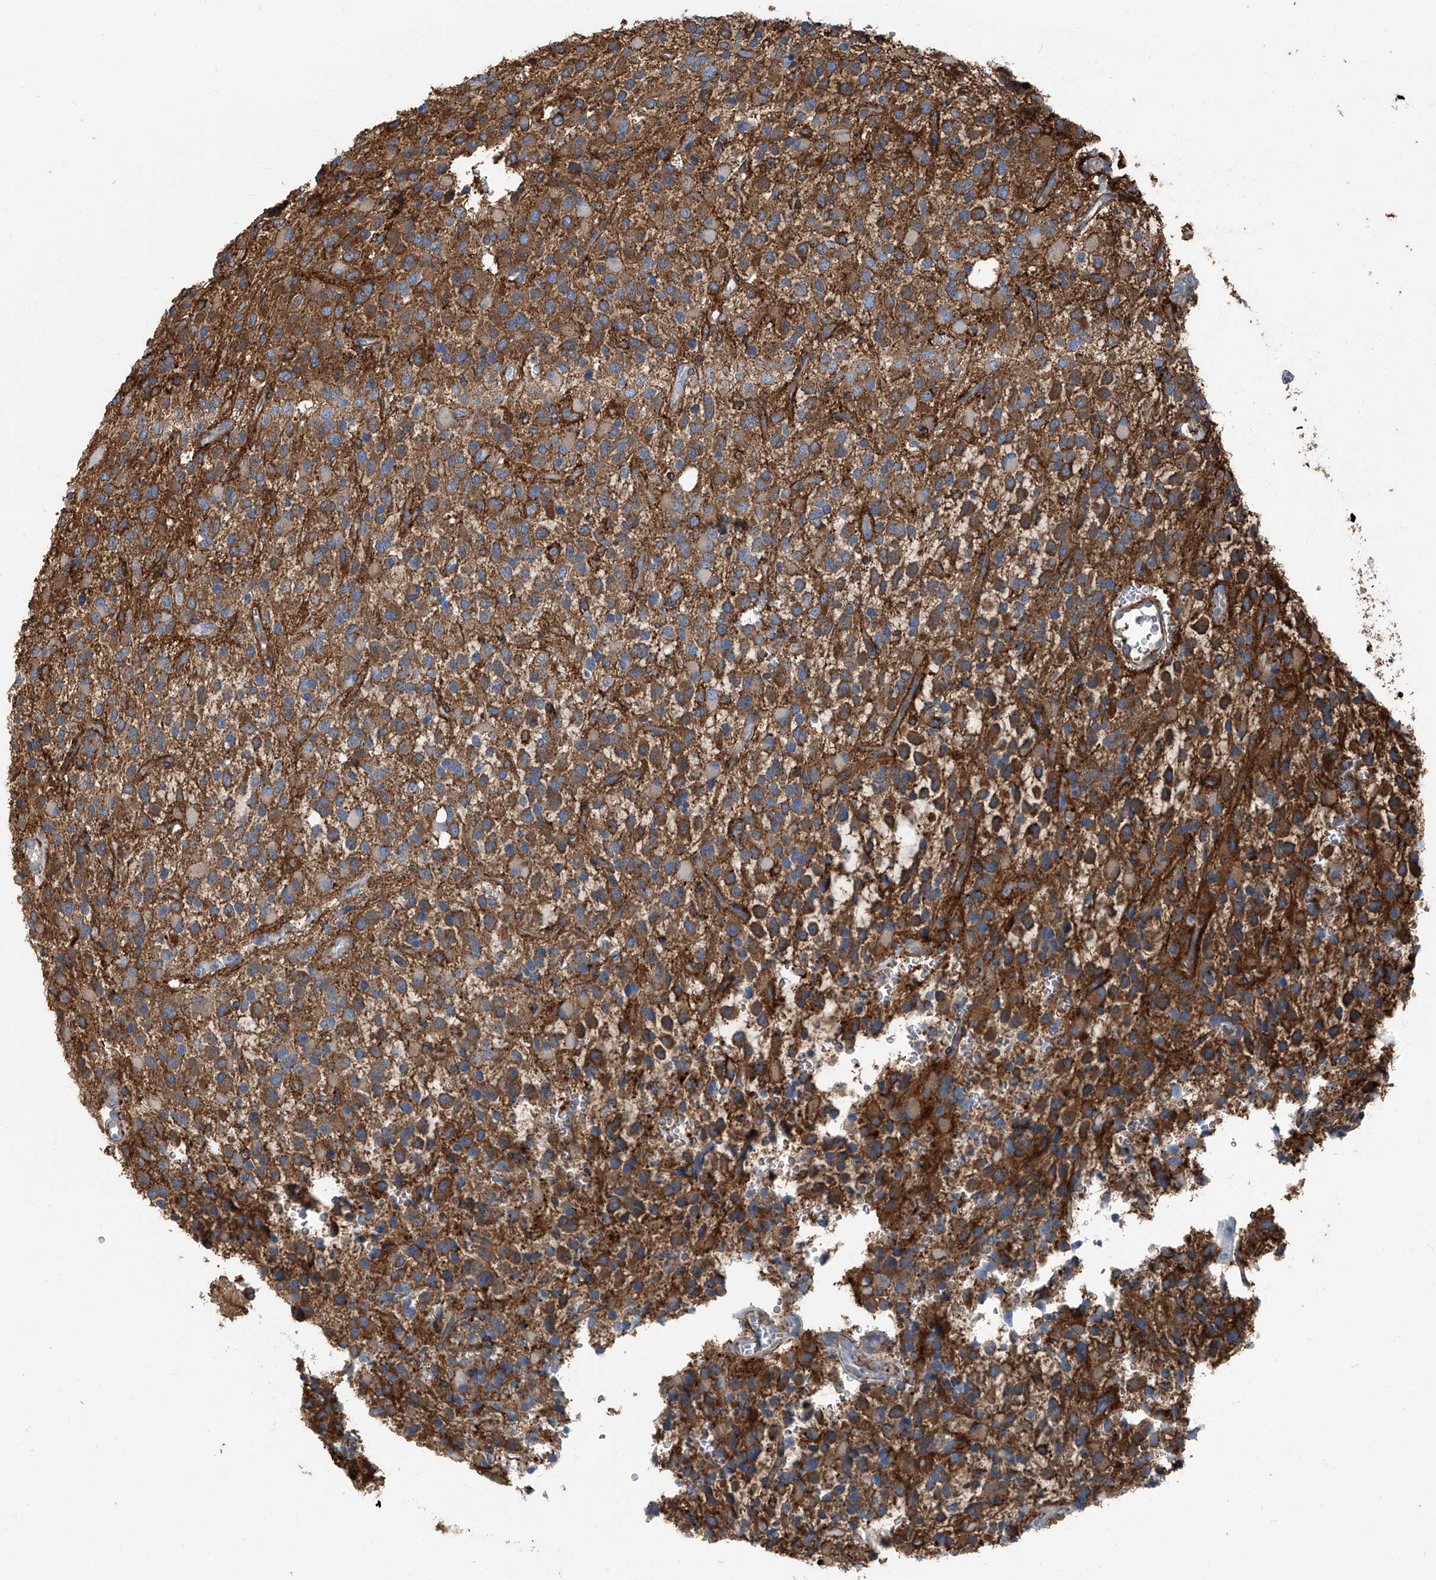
{"staining": {"intensity": "moderate", "quantity": ">75%", "location": "cytoplasmic/membranous"}, "tissue": "glioma", "cell_type": "Tumor cells", "image_type": "cancer", "snomed": [{"axis": "morphology", "description": "Glioma, malignant, High grade"}, {"axis": "topography", "description": "Brain"}], "caption": "Brown immunohistochemical staining in human high-grade glioma (malignant) exhibits moderate cytoplasmic/membranous positivity in approximately >75% of tumor cells. (Brightfield microscopy of DAB IHC at high magnification).", "gene": "SEPTIN7", "patient": {"sex": "male", "age": 34}}